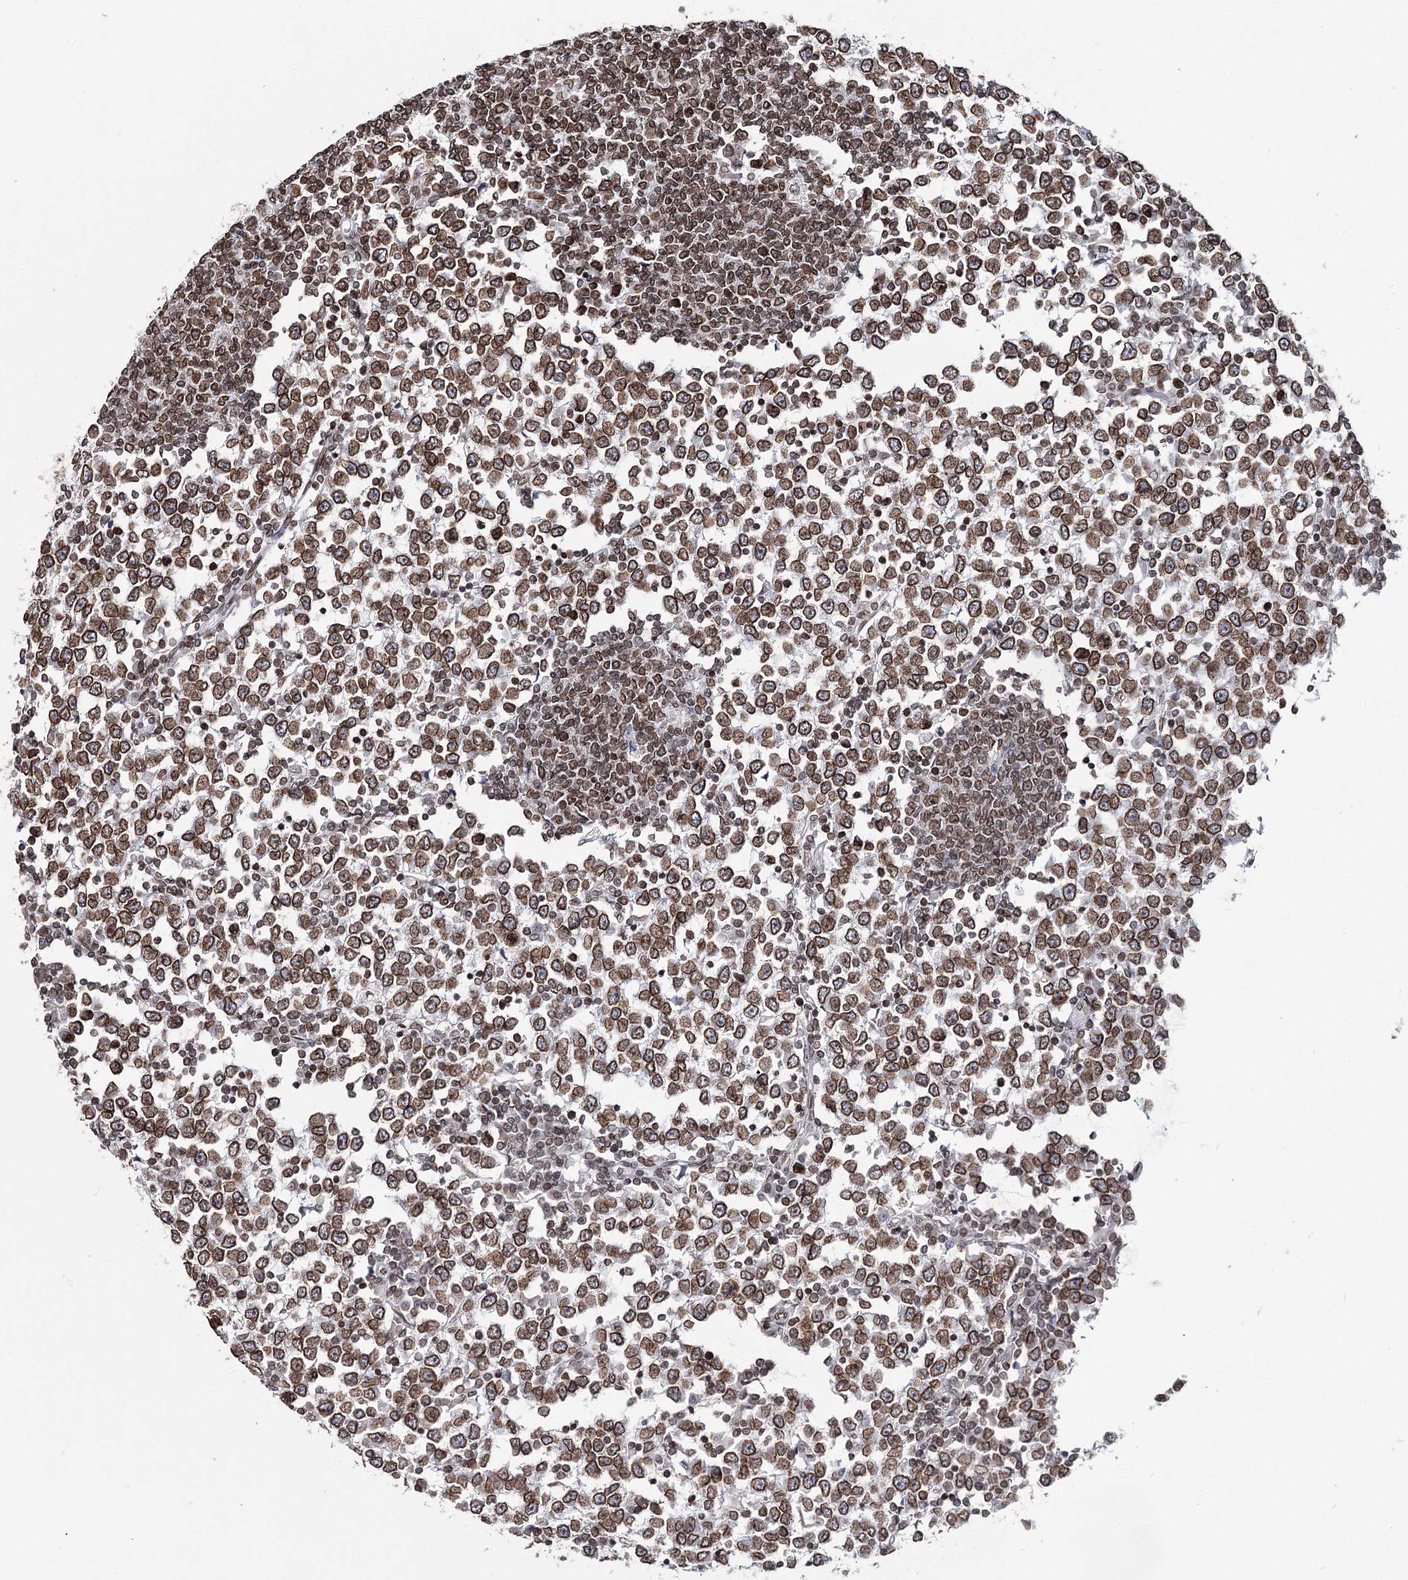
{"staining": {"intensity": "strong", "quantity": ">75%", "location": "cytoplasmic/membranous,nuclear"}, "tissue": "testis cancer", "cell_type": "Tumor cells", "image_type": "cancer", "snomed": [{"axis": "morphology", "description": "Seminoma, NOS"}, {"axis": "topography", "description": "Testis"}], "caption": "Immunohistochemistry staining of testis seminoma, which reveals high levels of strong cytoplasmic/membranous and nuclear expression in about >75% of tumor cells indicating strong cytoplasmic/membranous and nuclear protein expression. The staining was performed using DAB (brown) for protein detection and nuclei were counterstained in hematoxylin (blue).", "gene": "KIAA0930", "patient": {"sex": "male", "age": 65}}